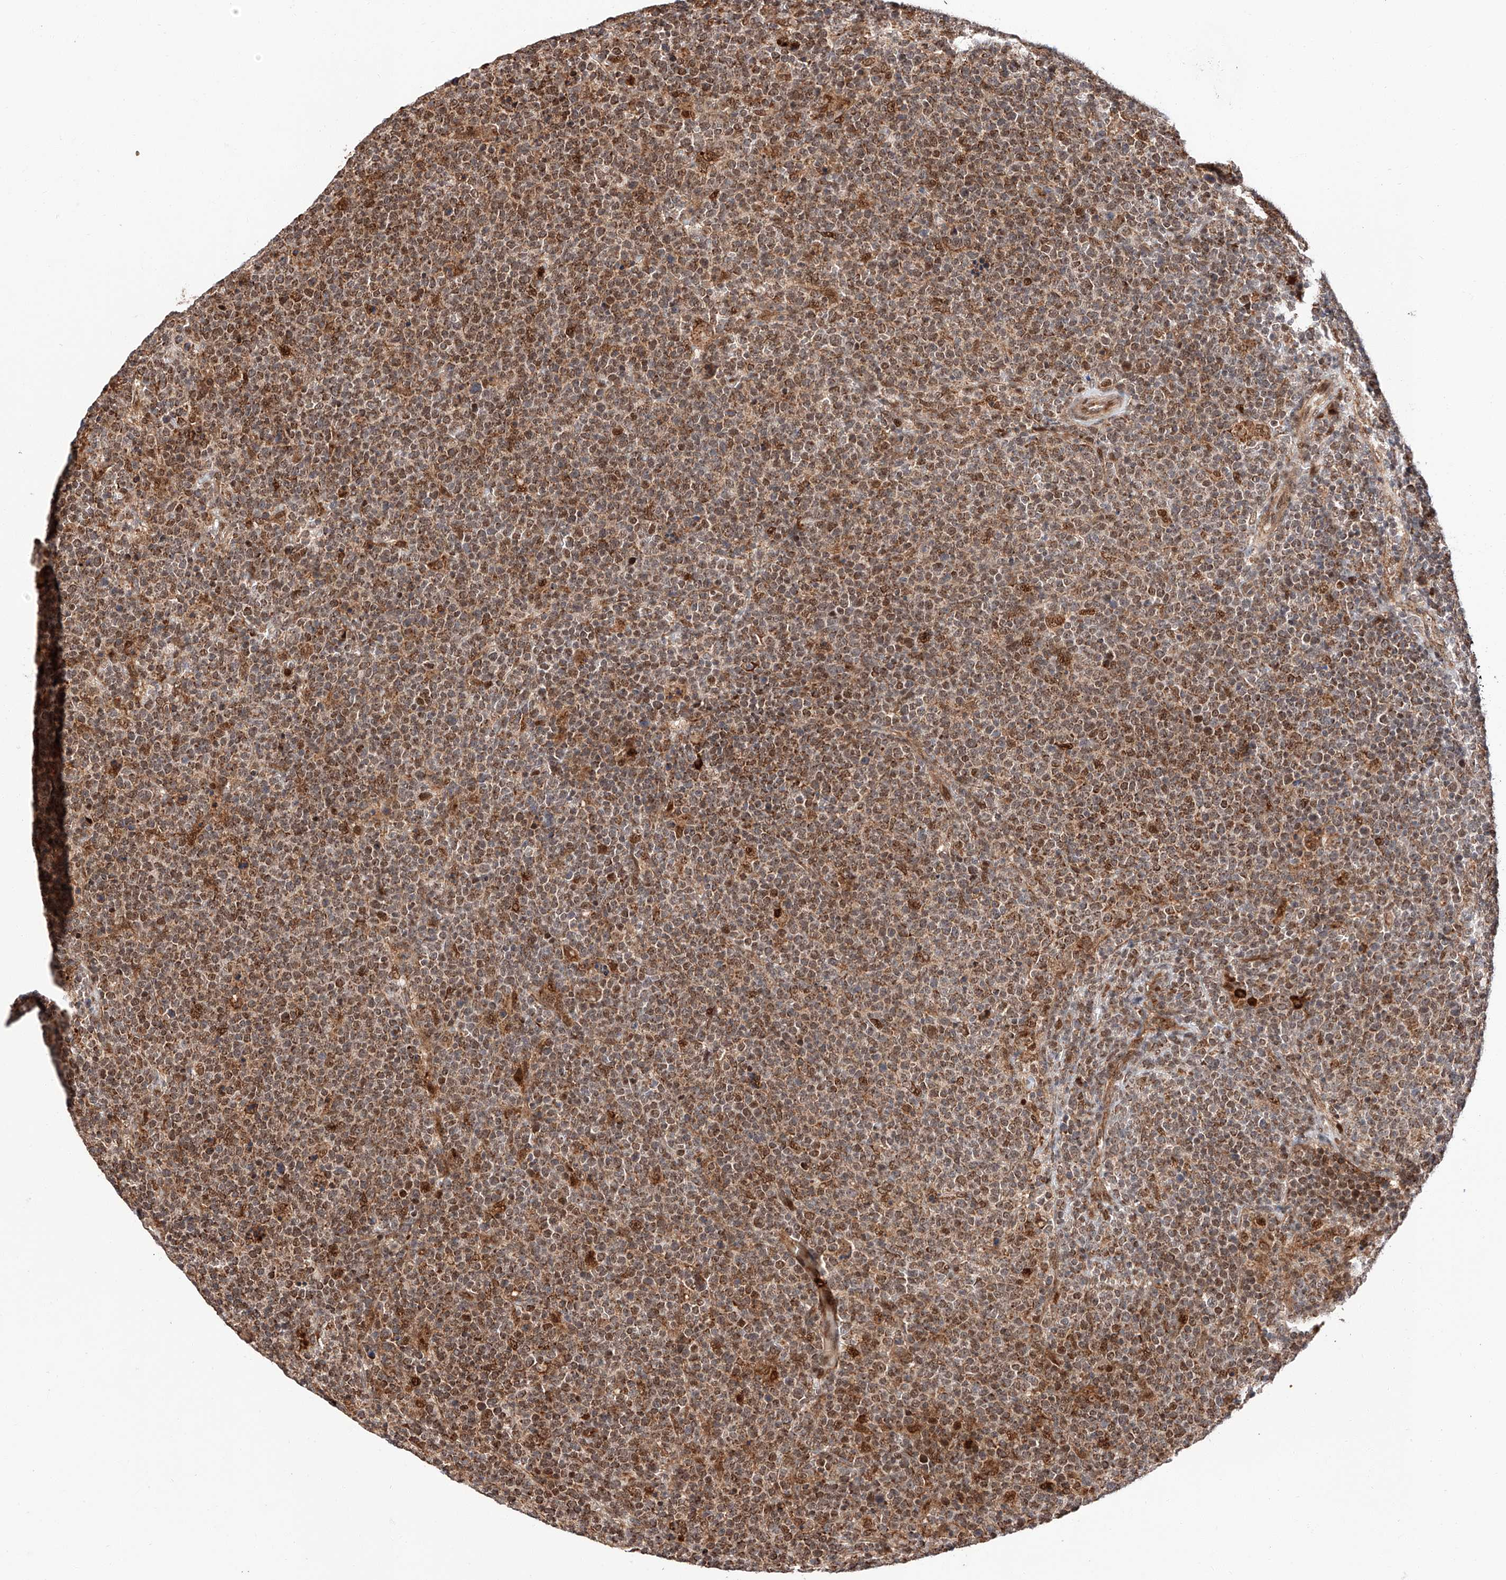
{"staining": {"intensity": "strong", "quantity": ">75%", "location": "cytoplasmic/membranous"}, "tissue": "lymphoma", "cell_type": "Tumor cells", "image_type": "cancer", "snomed": [{"axis": "morphology", "description": "Malignant lymphoma, non-Hodgkin's type, High grade"}, {"axis": "topography", "description": "Lymph node"}], "caption": "Lymphoma stained with a protein marker shows strong staining in tumor cells.", "gene": "THTPA", "patient": {"sex": "male", "age": 61}}